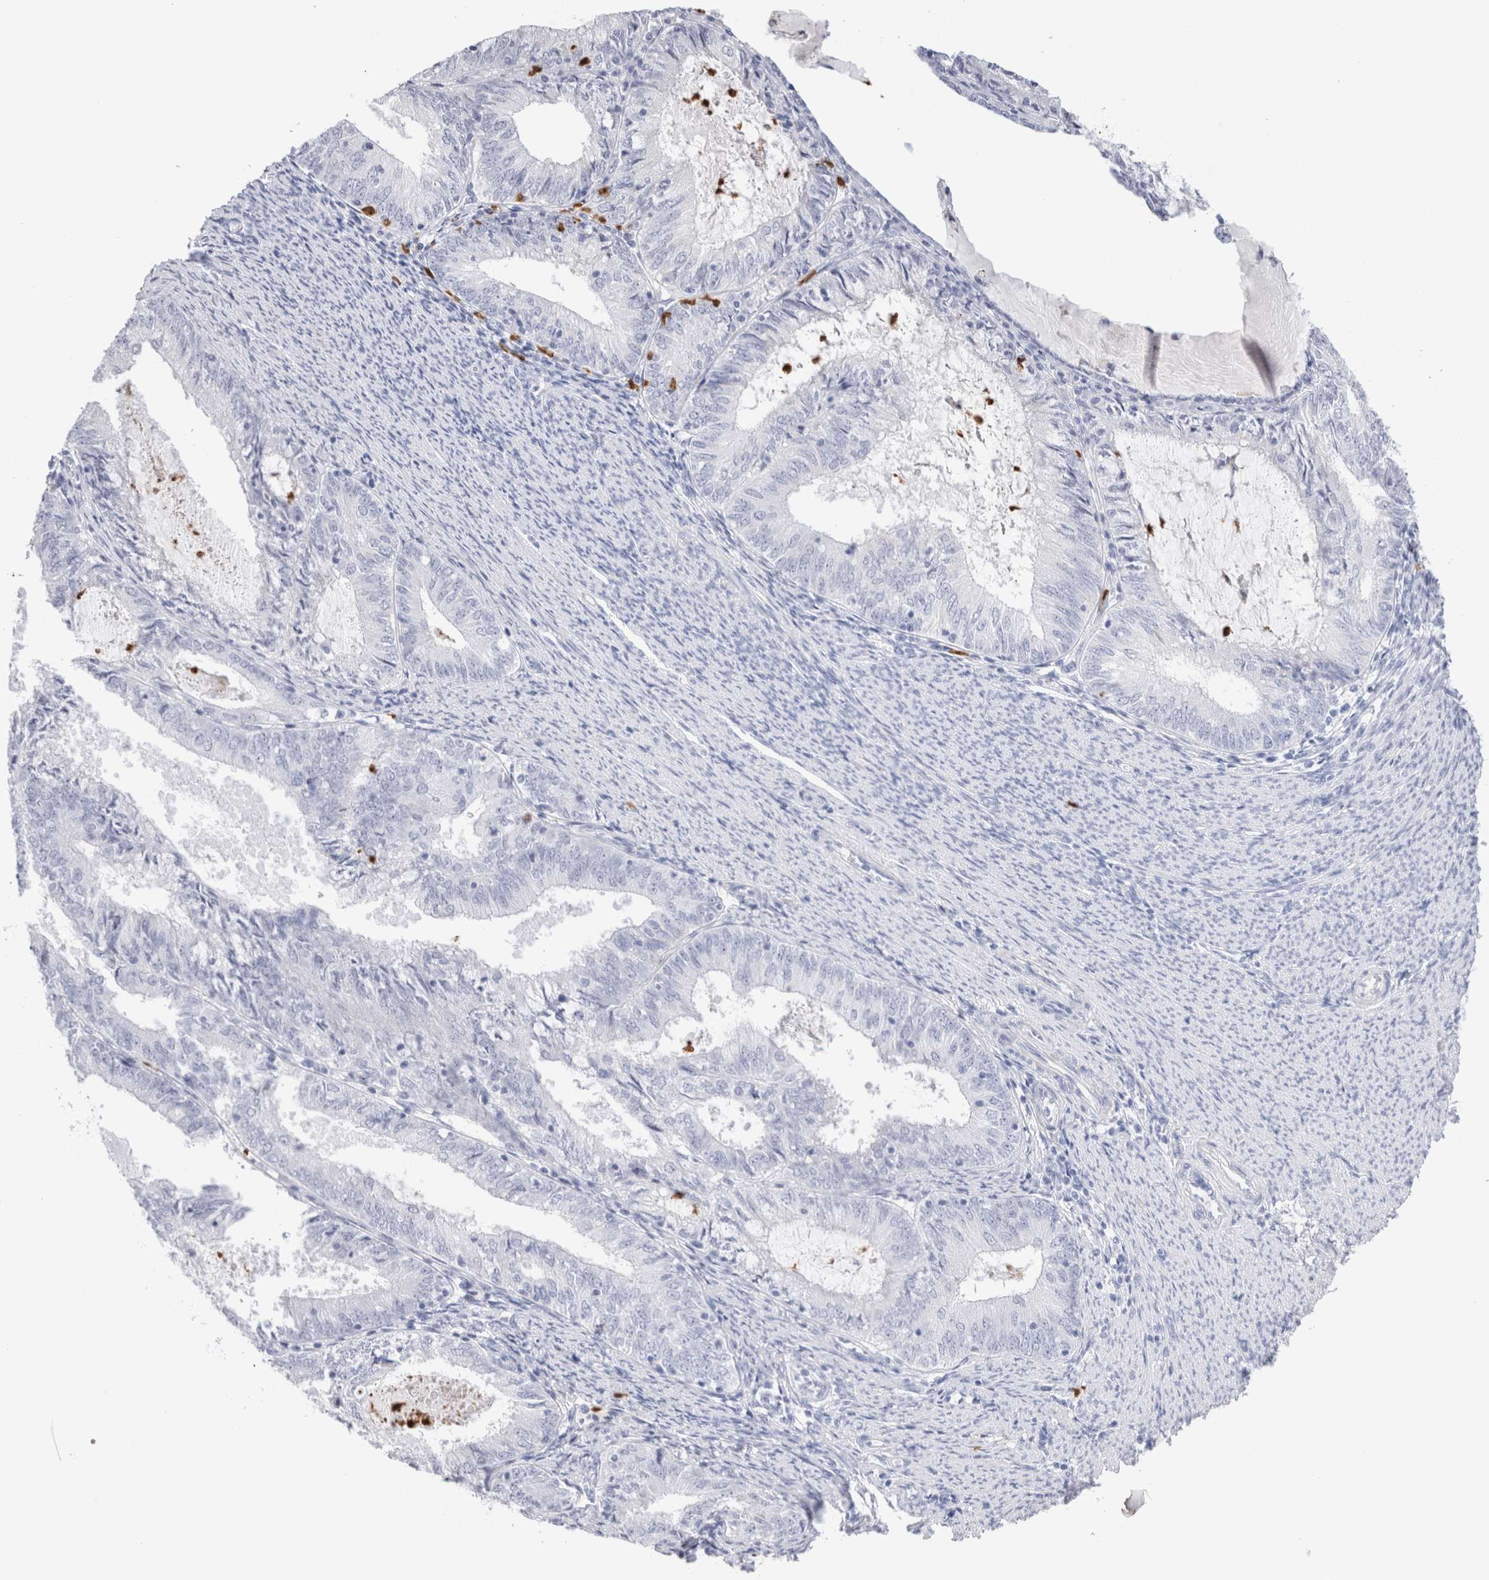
{"staining": {"intensity": "negative", "quantity": "none", "location": "none"}, "tissue": "endometrial cancer", "cell_type": "Tumor cells", "image_type": "cancer", "snomed": [{"axis": "morphology", "description": "Adenocarcinoma, NOS"}, {"axis": "topography", "description": "Endometrium"}], "caption": "The histopathology image reveals no significant expression in tumor cells of endometrial adenocarcinoma.", "gene": "SLC10A5", "patient": {"sex": "female", "age": 57}}